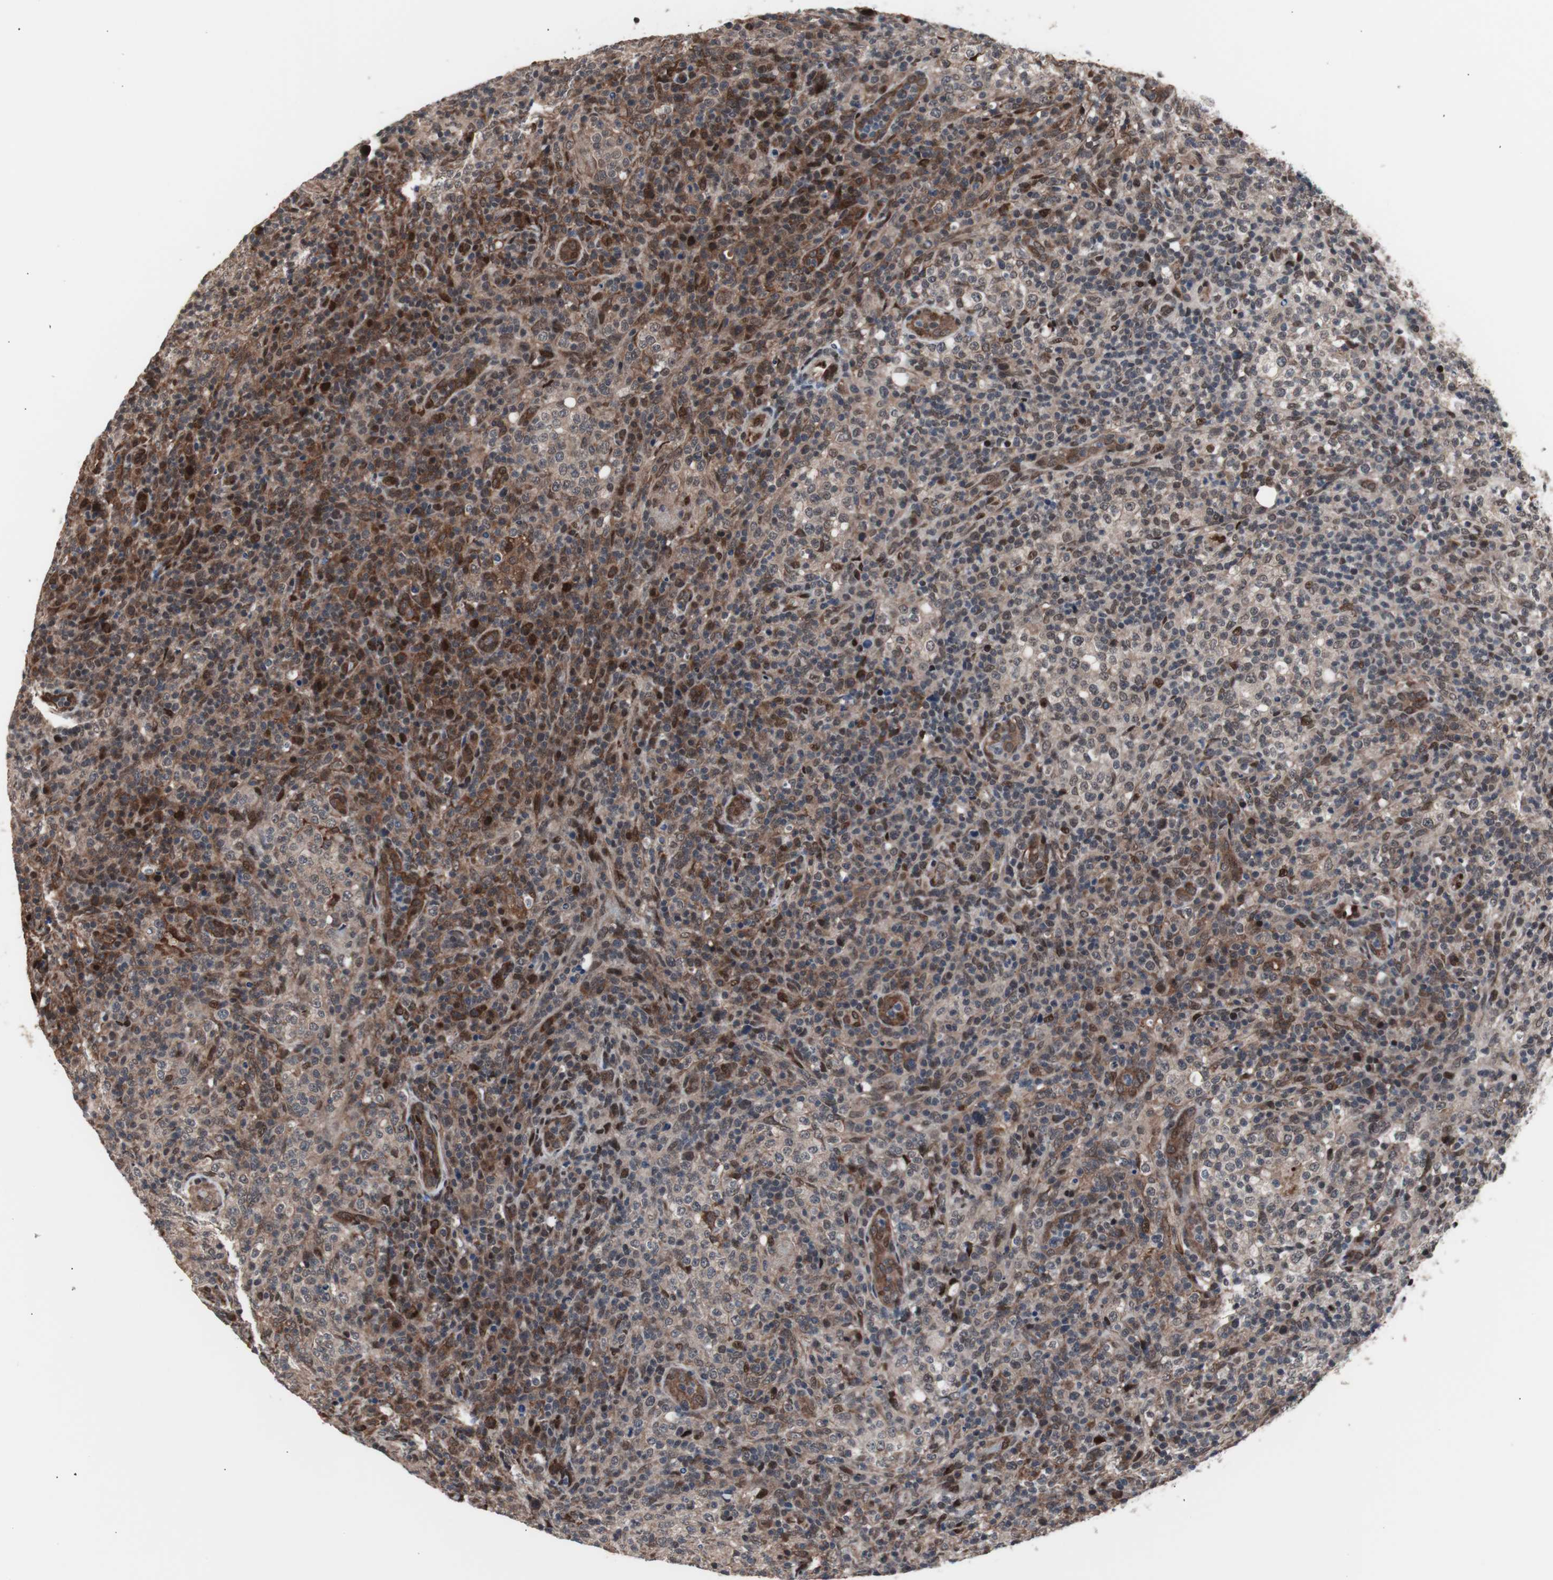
{"staining": {"intensity": "moderate", "quantity": ">75%", "location": "cytoplasmic/membranous,nuclear"}, "tissue": "lymphoma", "cell_type": "Tumor cells", "image_type": "cancer", "snomed": [{"axis": "morphology", "description": "Malignant lymphoma, non-Hodgkin's type, High grade"}, {"axis": "topography", "description": "Lymph node"}], "caption": "A brown stain highlights moderate cytoplasmic/membranous and nuclear staining of a protein in lymphoma tumor cells.", "gene": "POGZ", "patient": {"sex": "female", "age": 76}}